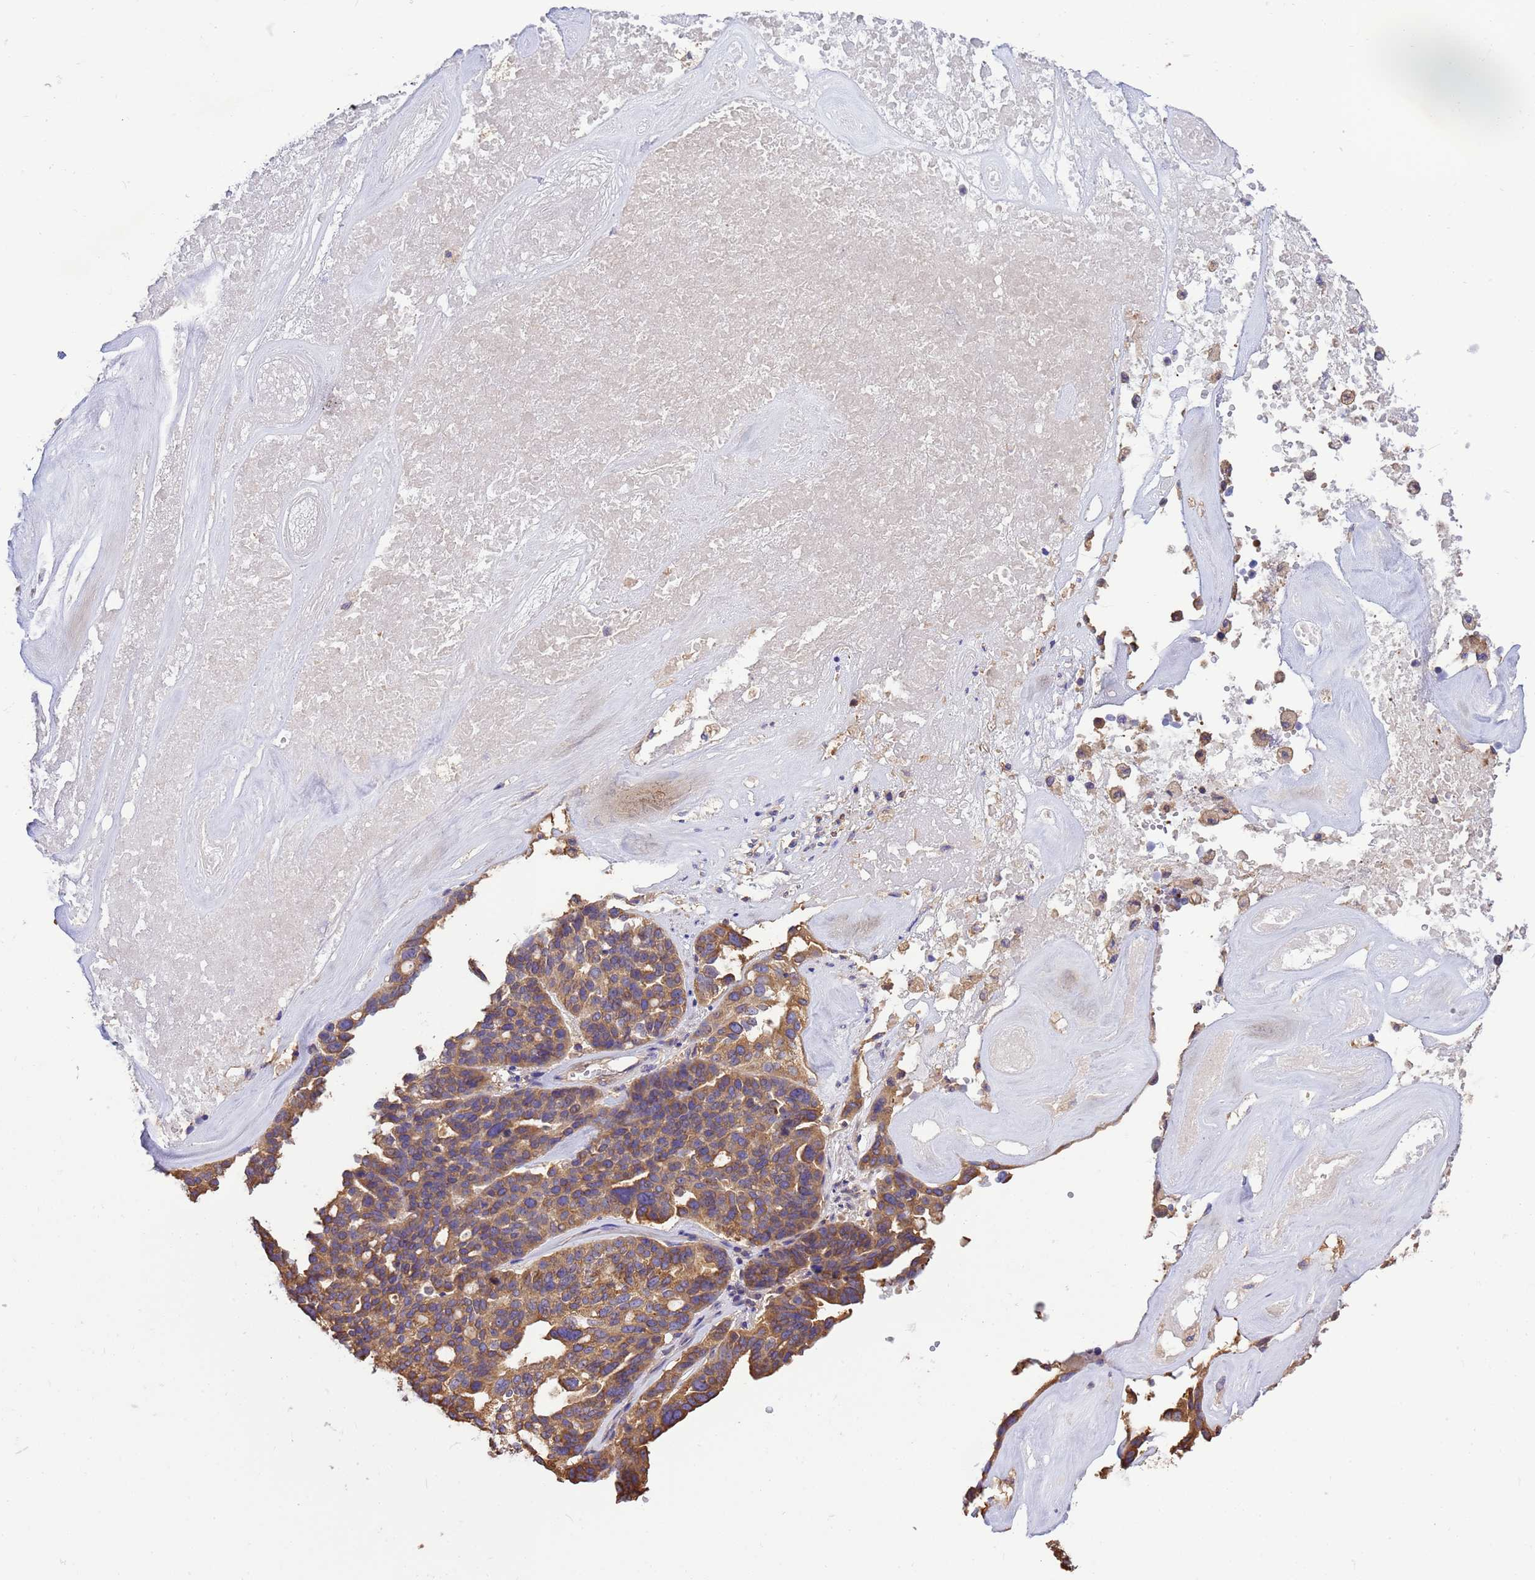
{"staining": {"intensity": "moderate", "quantity": ">75%", "location": "cytoplasmic/membranous"}, "tissue": "ovarian cancer", "cell_type": "Tumor cells", "image_type": "cancer", "snomed": [{"axis": "morphology", "description": "Cystadenocarcinoma, serous, NOS"}, {"axis": "topography", "description": "Ovary"}], "caption": "A high-resolution micrograph shows immunohistochemistry staining of ovarian cancer (serous cystadenocarcinoma), which demonstrates moderate cytoplasmic/membranous expression in about >75% of tumor cells.", "gene": "TUBB1", "patient": {"sex": "female", "age": 59}}